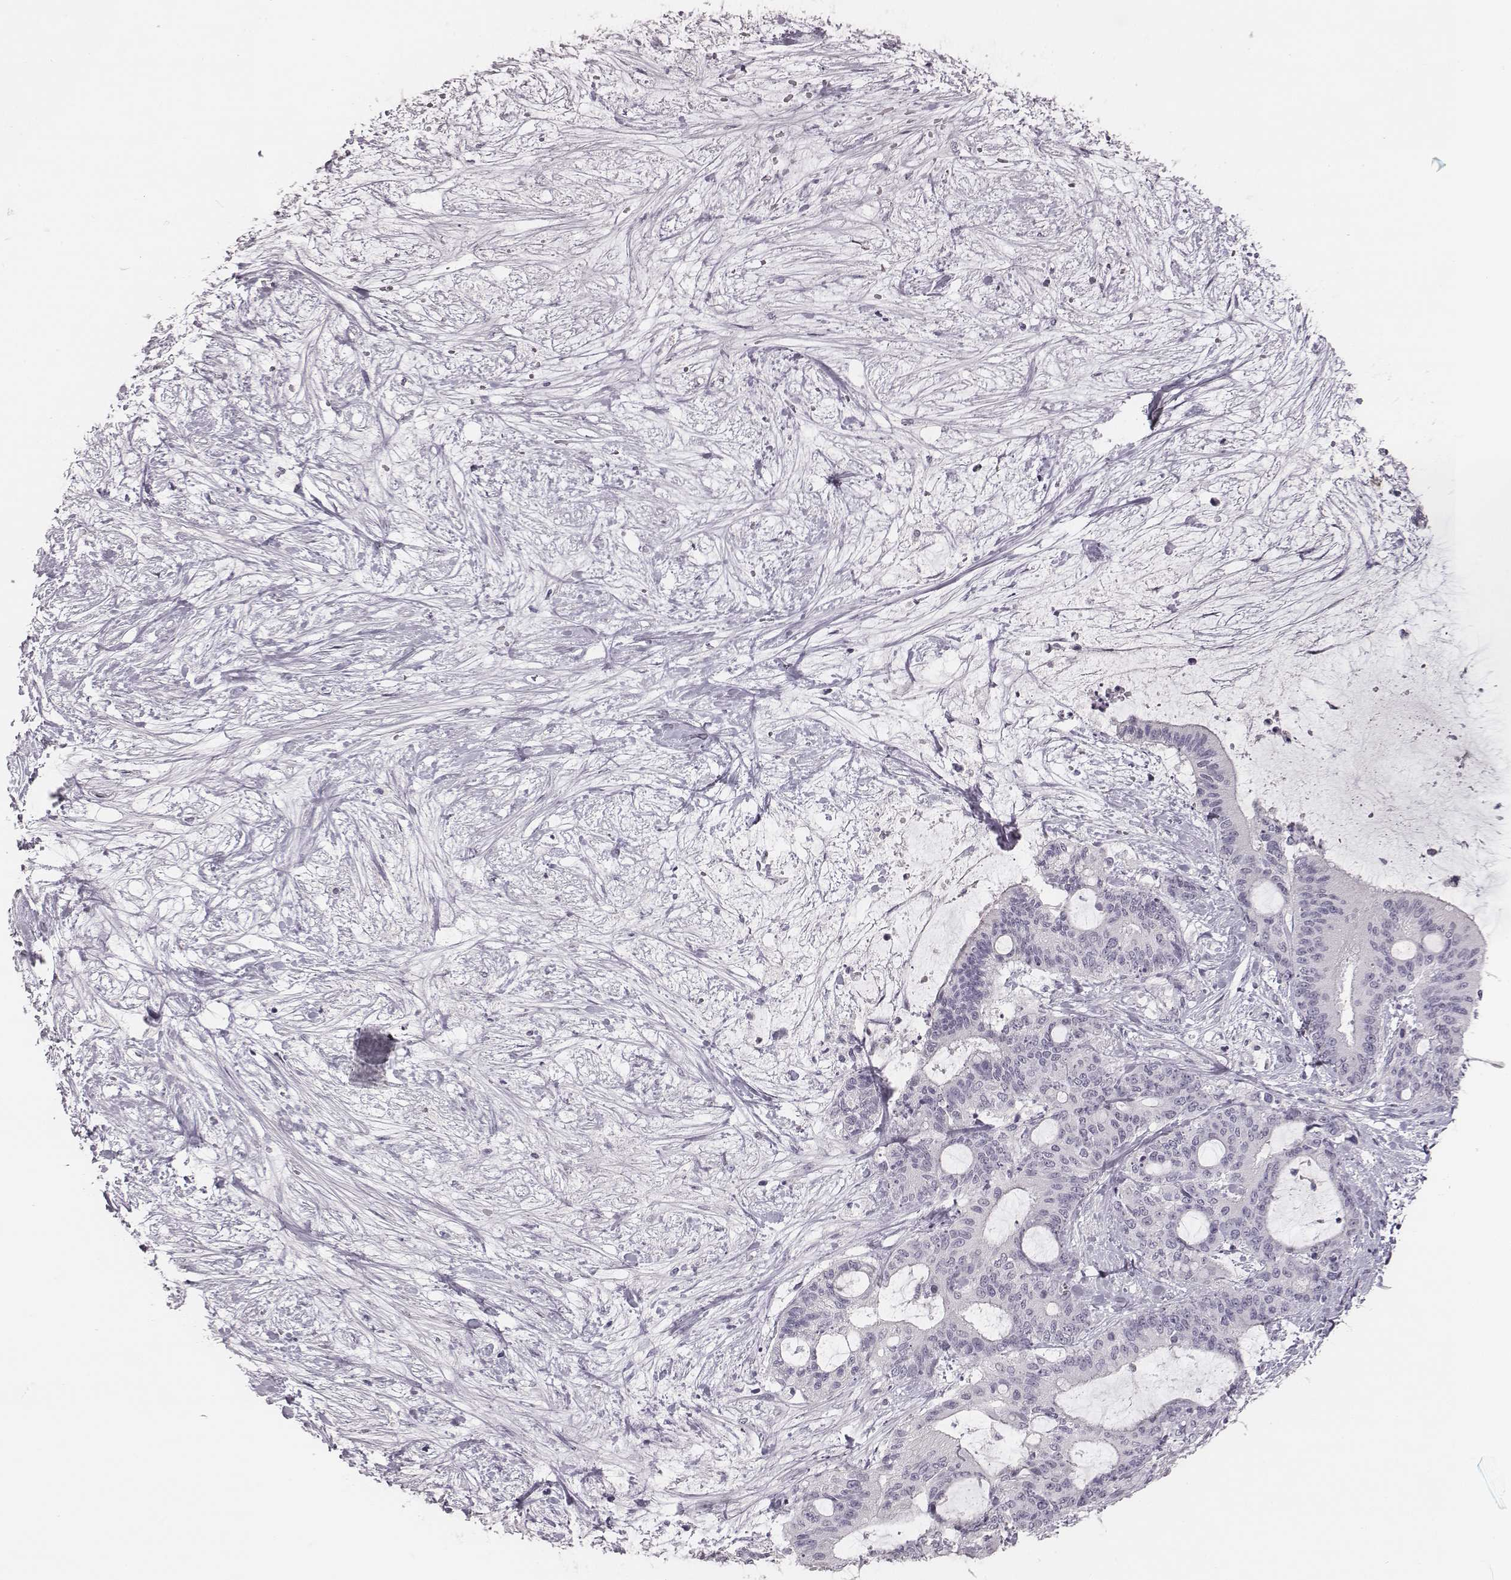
{"staining": {"intensity": "negative", "quantity": "none", "location": "none"}, "tissue": "liver cancer", "cell_type": "Tumor cells", "image_type": "cancer", "snomed": [{"axis": "morphology", "description": "Cholangiocarcinoma"}, {"axis": "topography", "description": "Liver"}], "caption": "This image is of liver cancer stained with immunohistochemistry to label a protein in brown with the nuclei are counter-stained blue. There is no positivity in tumor cells.", "gene": "CSHL1", "patient": {"sex": "female", "age": 73}}